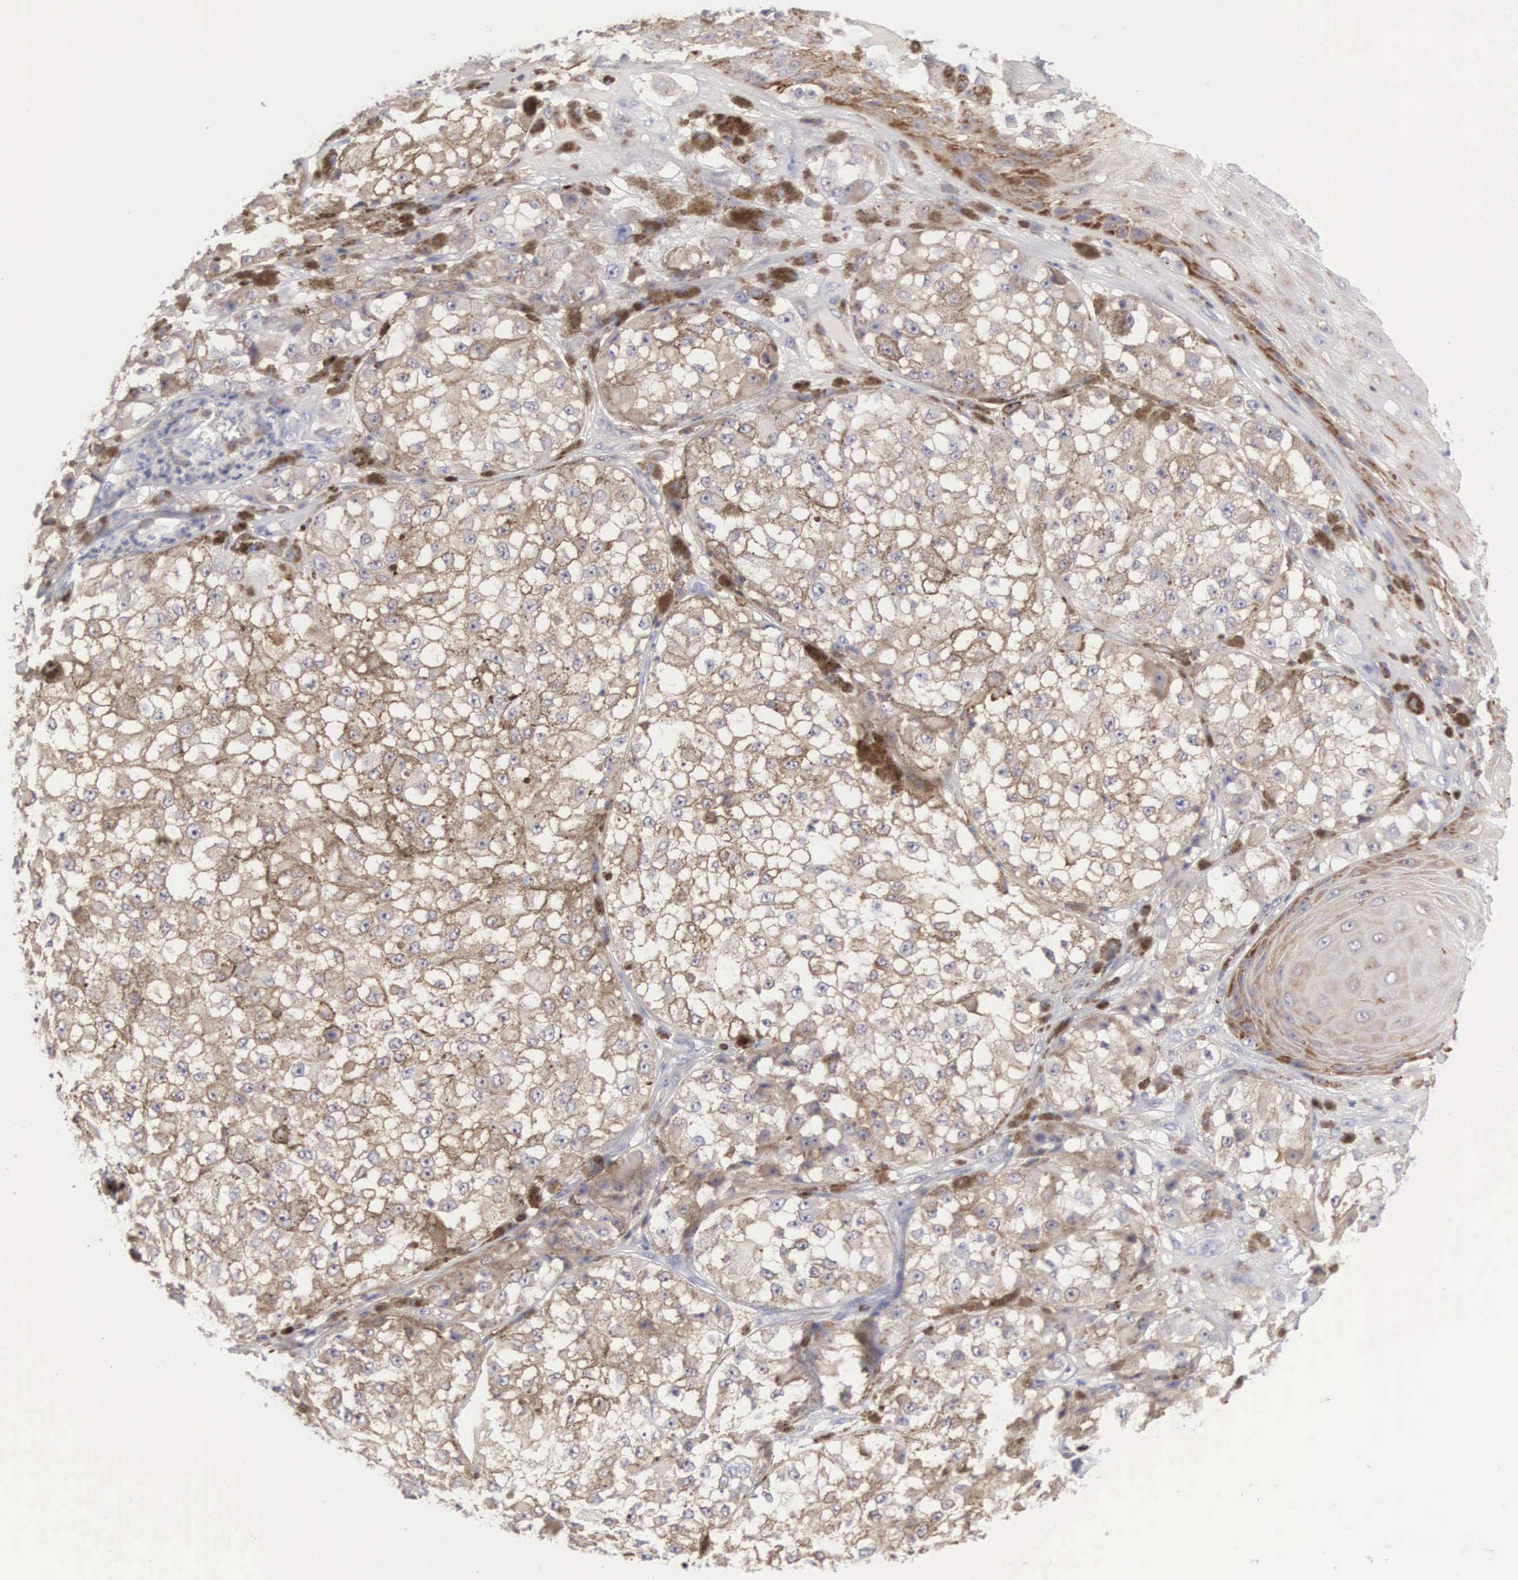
{"staining": {"intensity": "moderate", "quantity": ">75%", "location": "cytoplasmic/membranous"}, "tissue": "melanoma", "cell_type": "Tumor cells", "image_type": "cancer", "snomed": [{"axis": "morphology", "description": "Malignant melanoma, NOS"}, {"axis": "topography", "description": "Skin"}], "caption": "This histopathology image shows immunohistochemistry (IHC) staining of human melanoma, with medium moderate cytoplasmic/membranous positivity in approximately >75% of tumor cells.", "gene": "SH3BP1", "patient": {"sex": "male", "age": 67}}